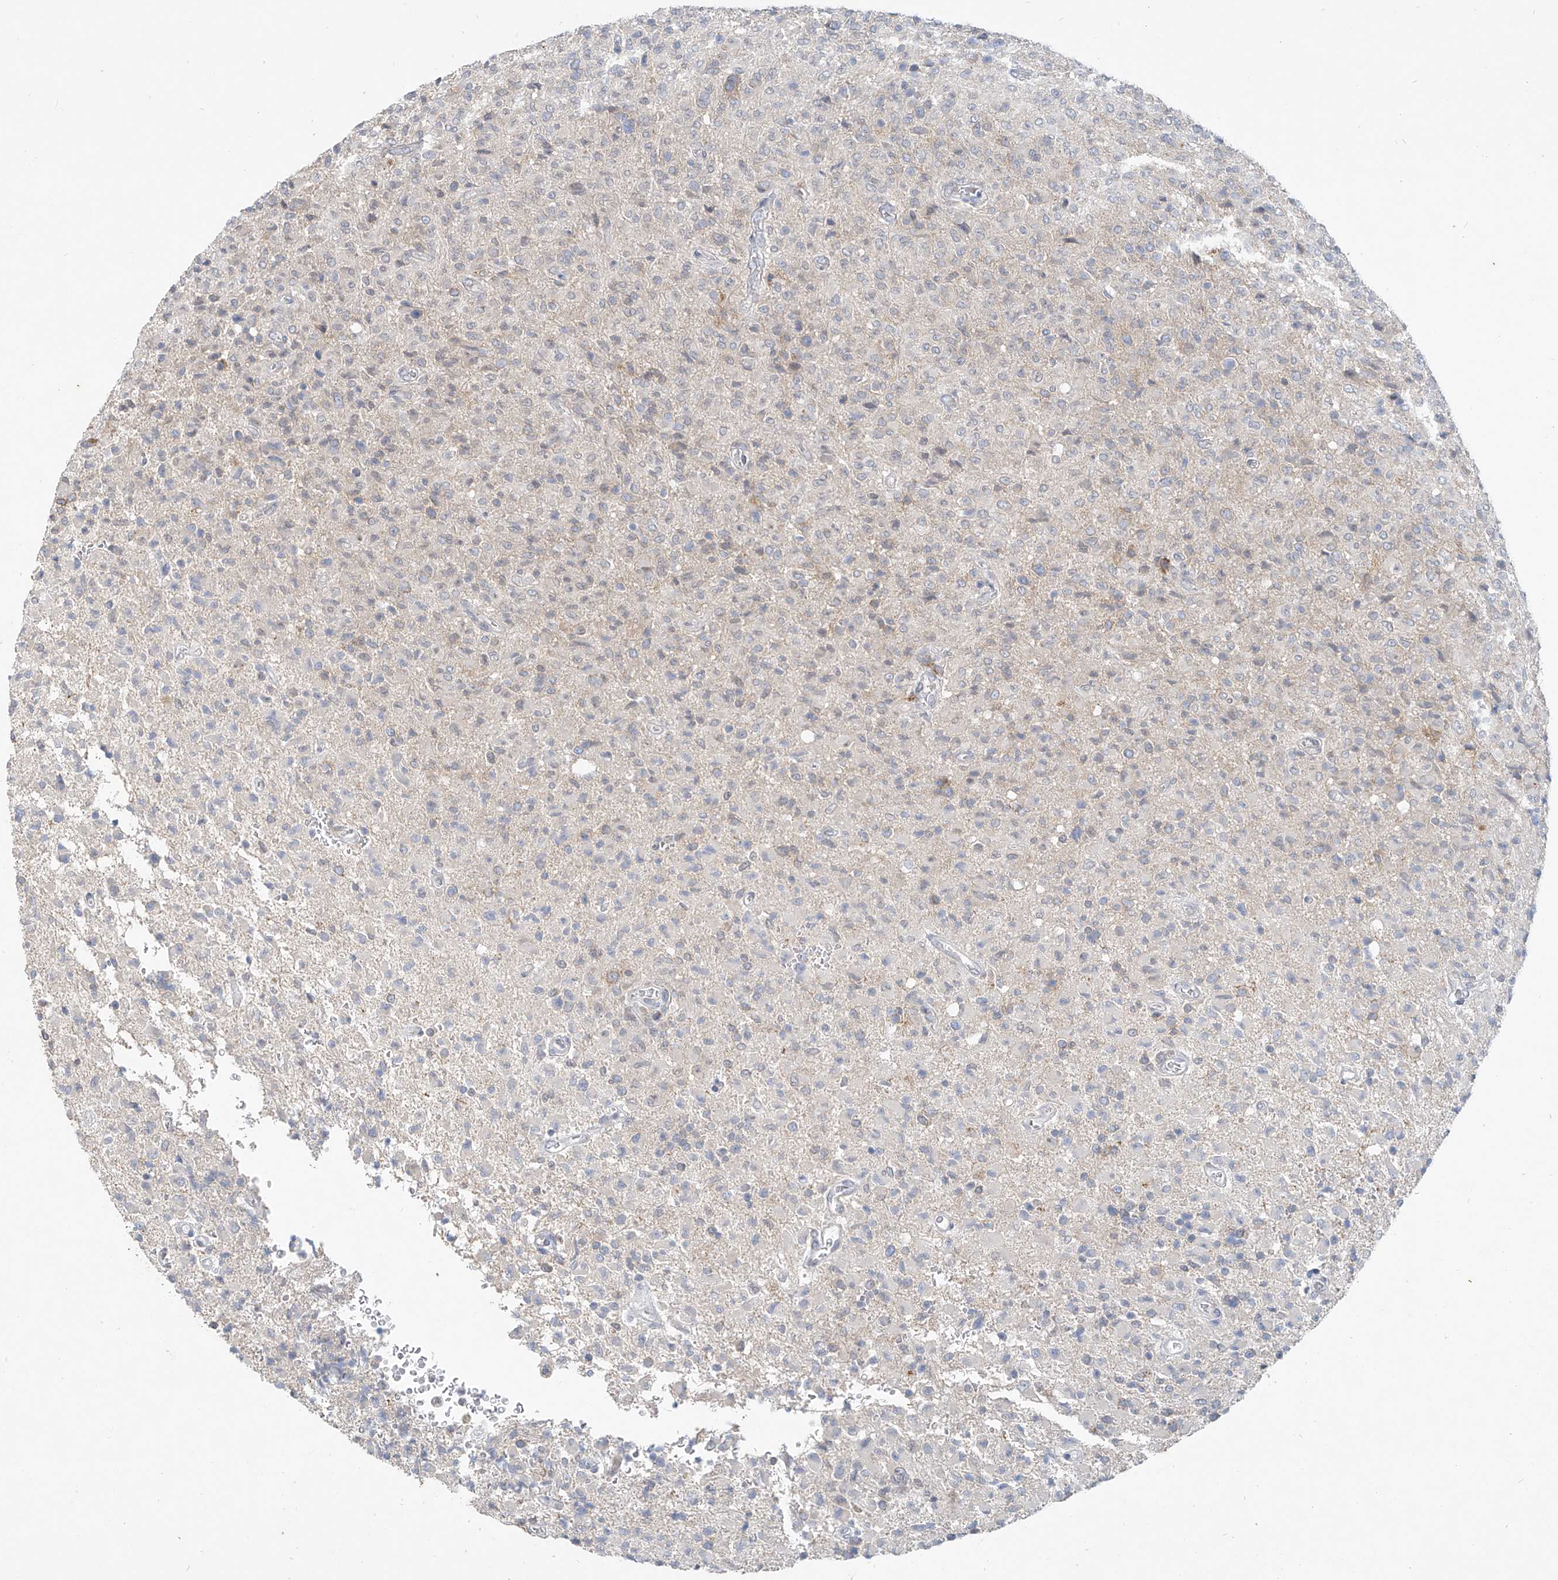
{"staining": {"intensity": "negative", "quantity": "none", "location": "none"}, "tissue": "glioma", "cell_type": "Tumor cells", "image_type": "cancer", "snomed": [{"axis": "morphology", "description": "Glioma, malignant, High grade"}, {"axis": "topography", "description": "Brain"}], "caption": "Immunohistochemistry image of neoplastic tissue: glioma stained with DAB exhibits no significant protein expression in tumor cells.", "gene": "KRTAP25-1", "patient": {"sex": "female", "age": 57}}